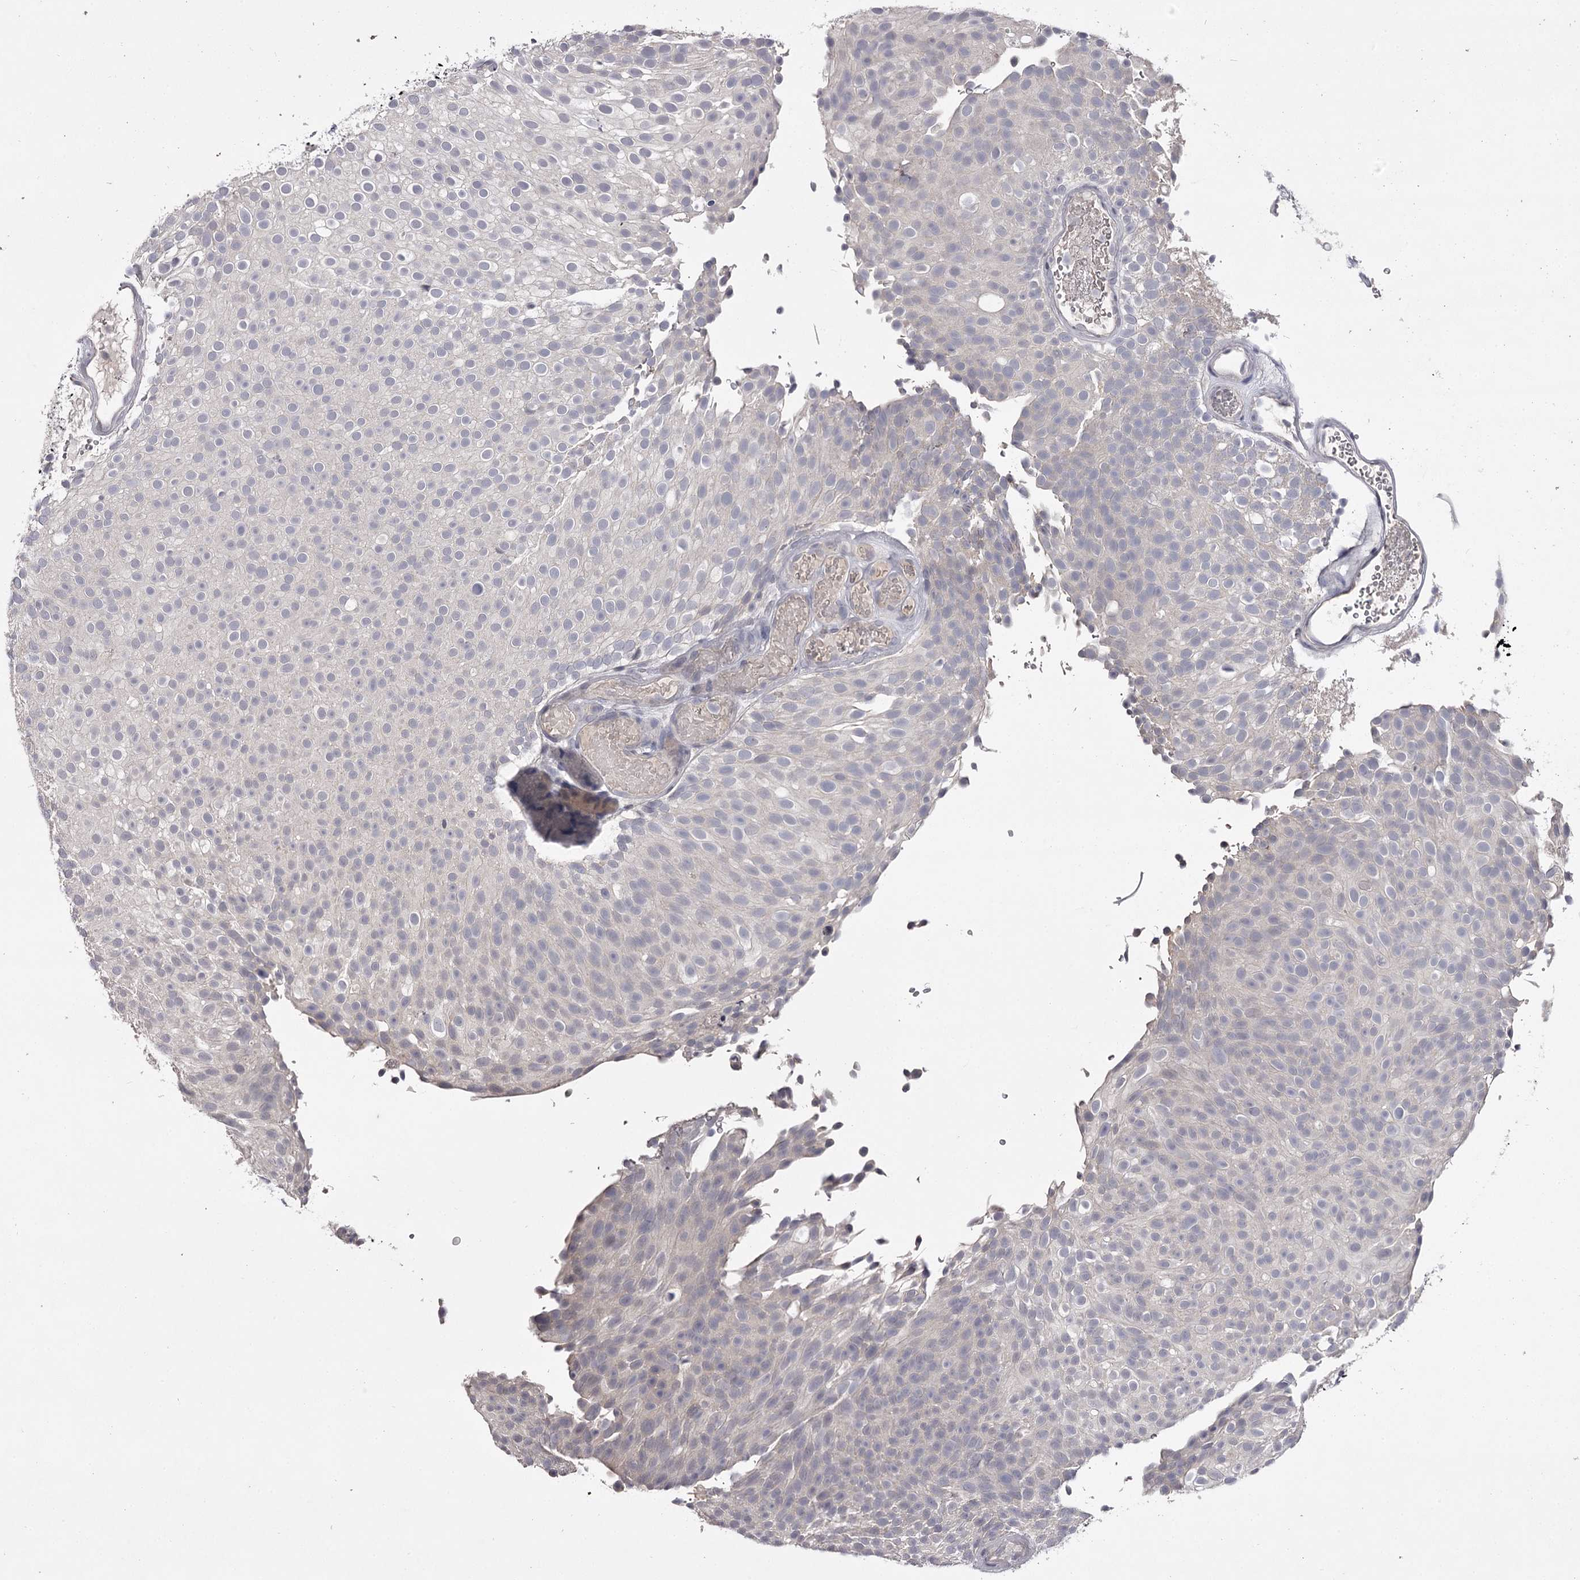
{"staining": {"intensity": "negative", "quantity": "none", "location": "none"}, "tissue": "urothelial cancer", "cell_type": "Tumor cells", "image_type": "cancer", "snomed": [{"axis": "morphology", "description": "Urothelial carcinoma, Low grade"}, {"axis": "topography", "description": "Urinary bladder"}], "caption": "Protein analysis of low-grade urothelial carcinoma shows no significant positivity in tumor cells.", "gene": "PRM2", "patient": {"sex": "male", "age": 78}}